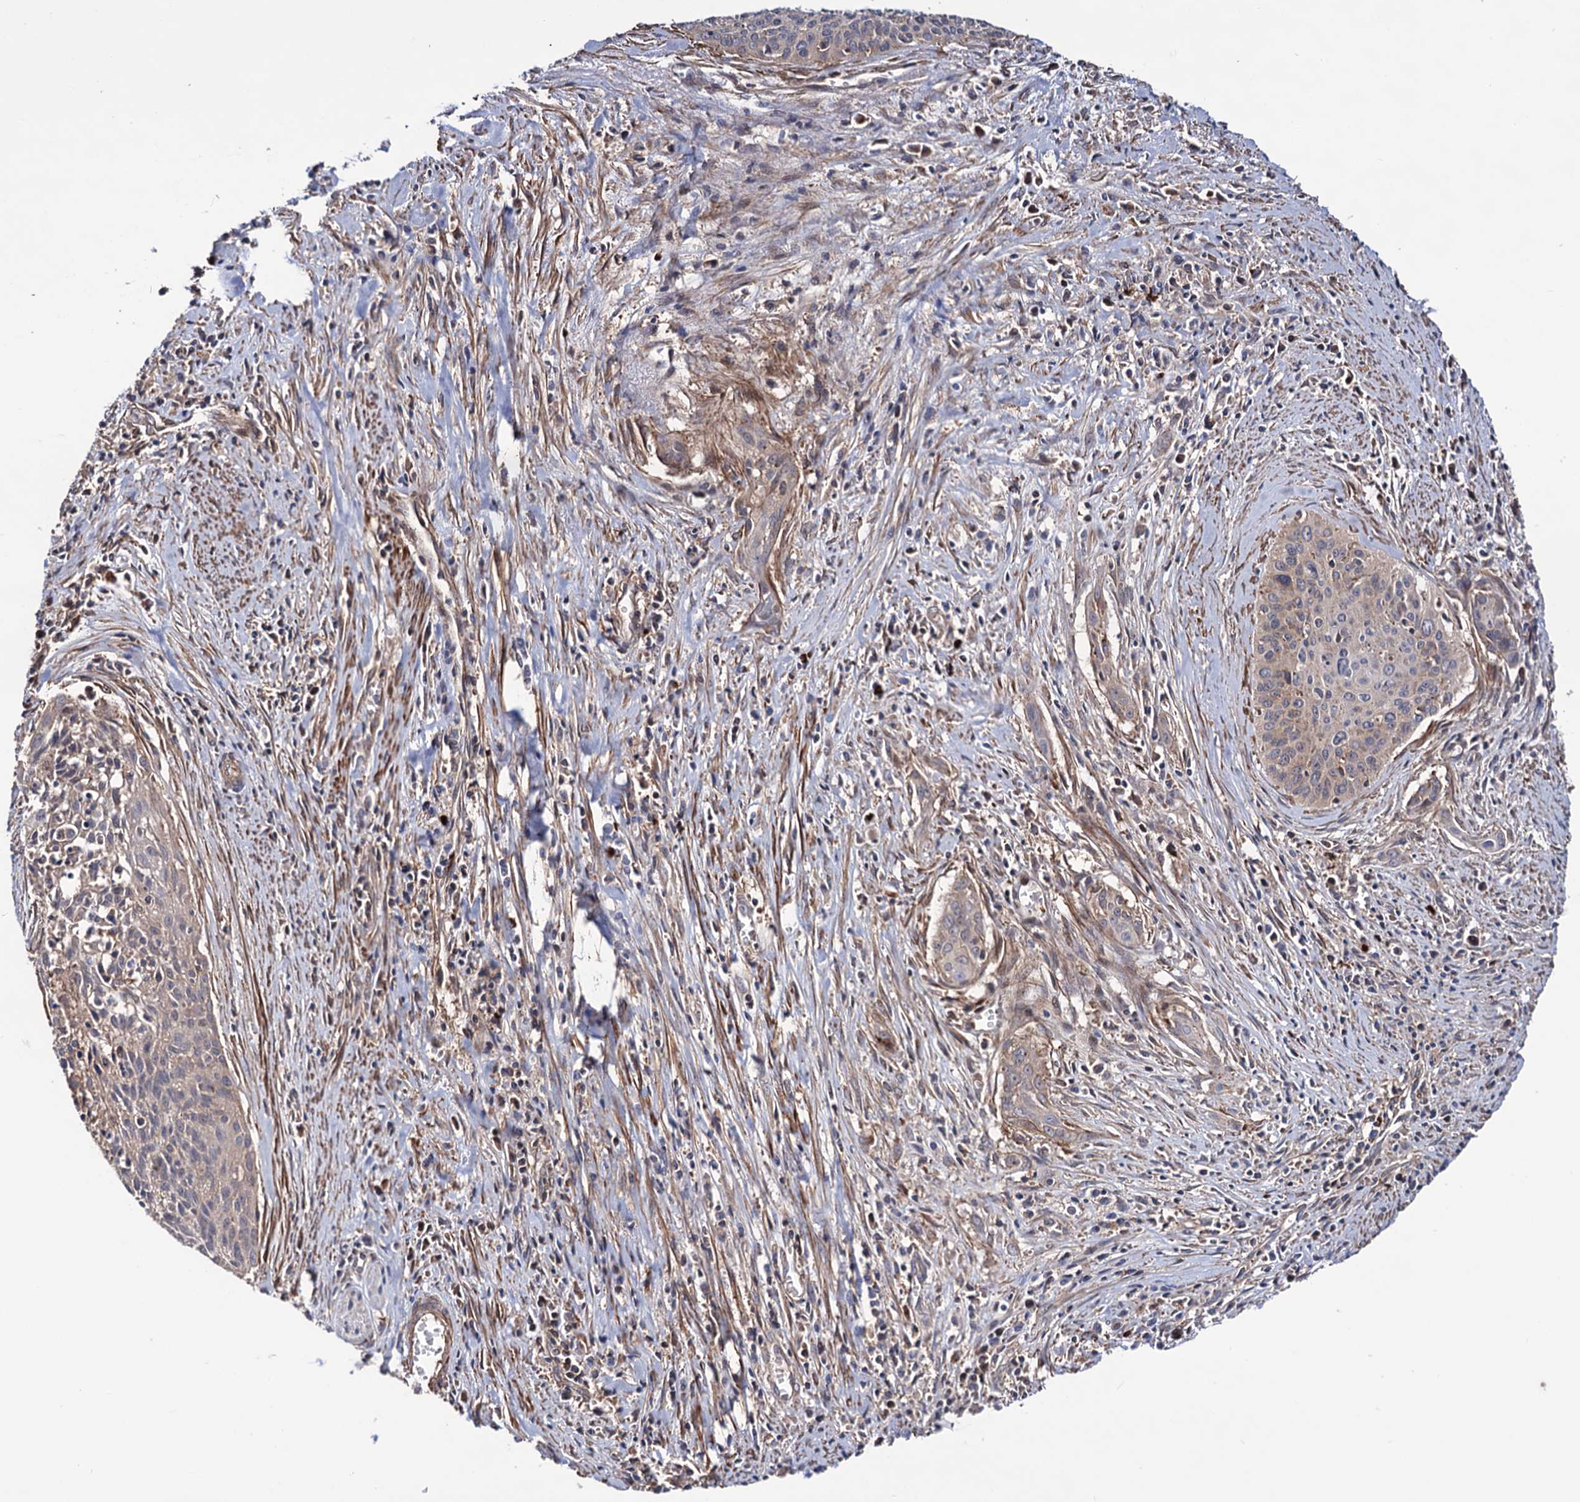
{"staining": {"intensity": "weak", "quantity": "25%-75%", "location": "cytoplasmic/membranous"}, "tissue": "cervical cancer", "cell_type": "Tumor cells", "image_type": "cancer", "snomed": [{"axis": "morphology", "description": "Squamous cell carcinoma, NOS"}, {"axis": "topography", "description": "Cervix"}], "caption": "Immunohistochemistry of cervical cancer displays low levels of weak cytoplasmic/membranous staining in approximately 25%-75% of tumor cells. (IHC, brightfield microscopy, high magnification).", "gene": "FERMT2", "patient": {"sex": "female", "age": 55}}